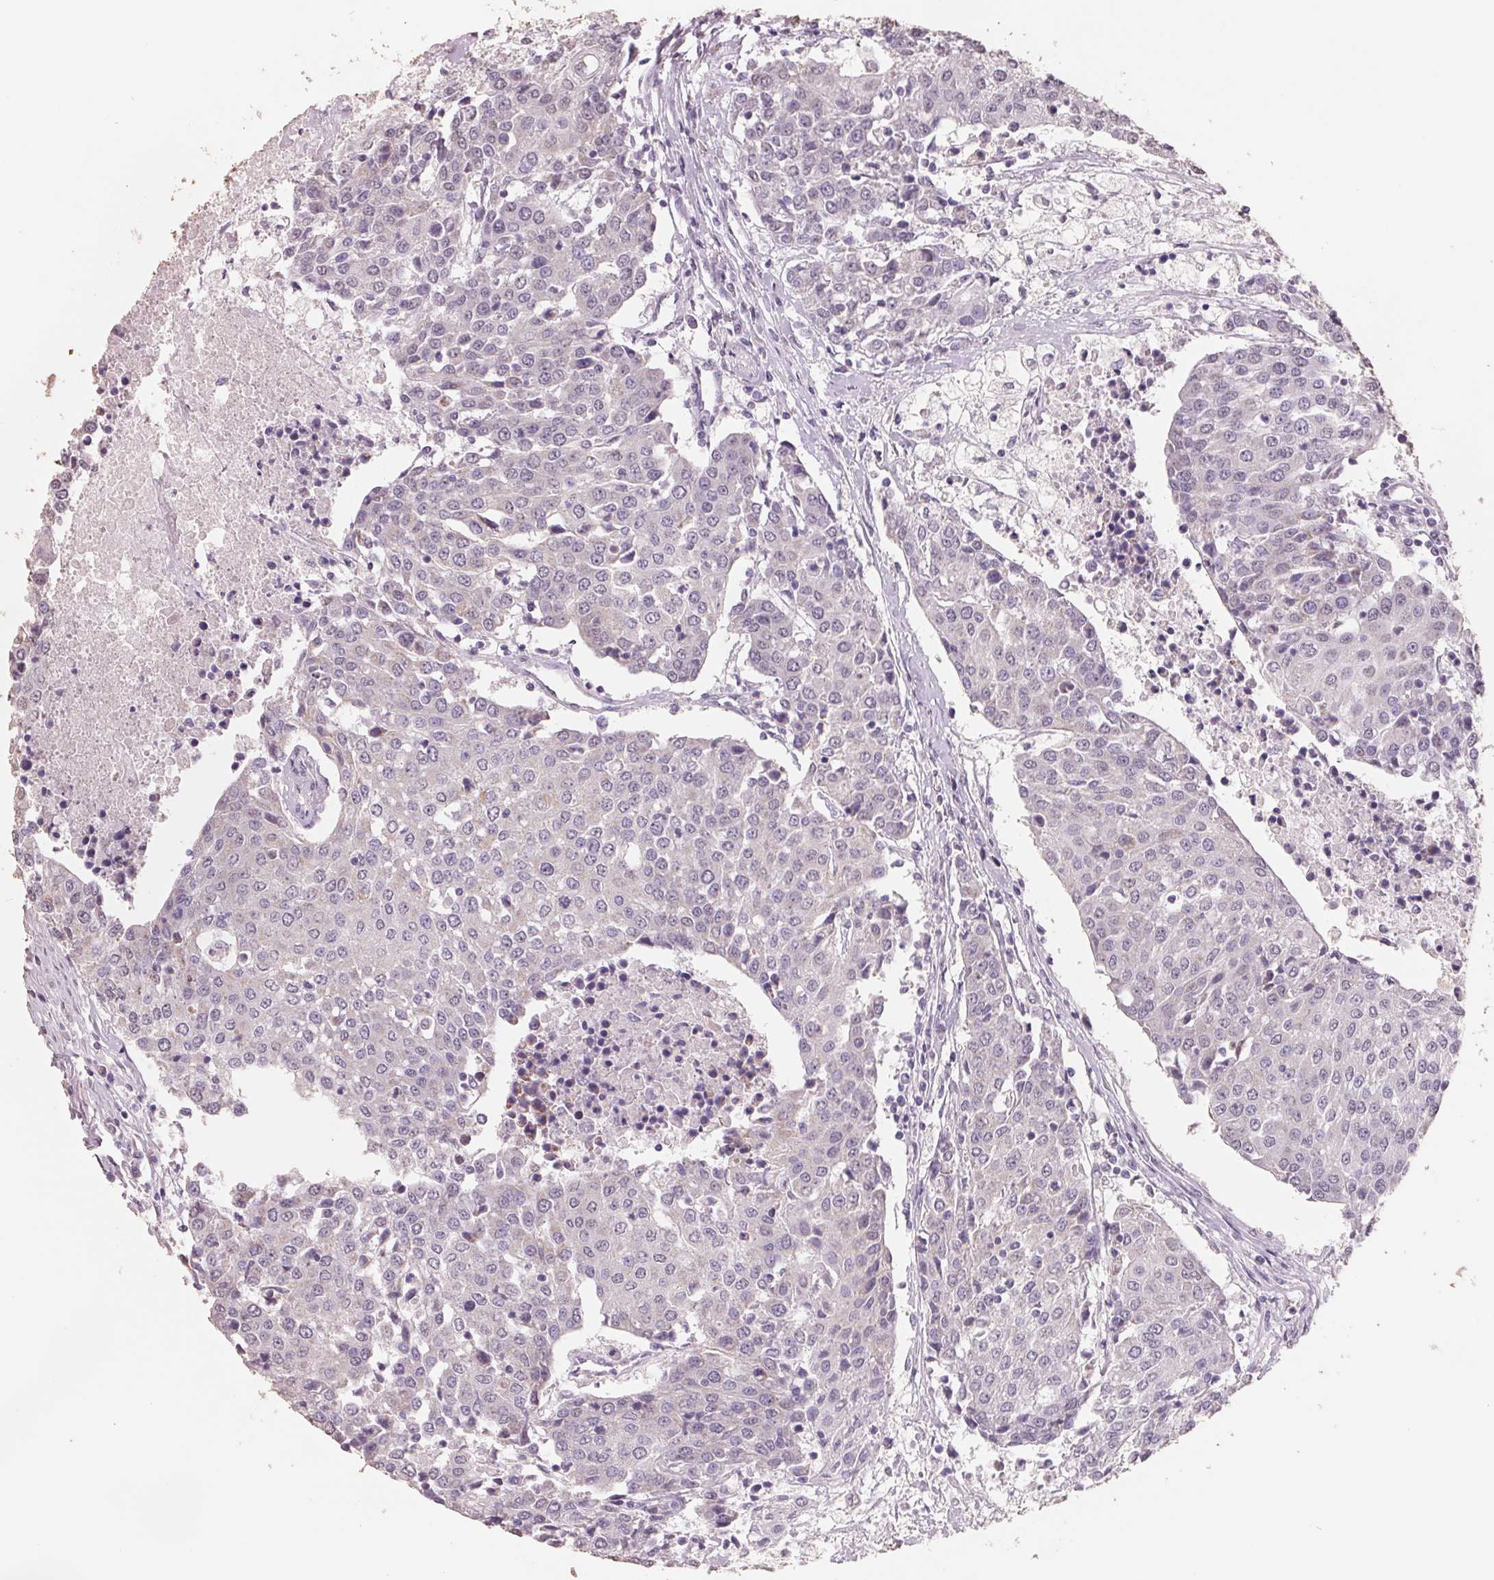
{"staining": {"intensity": "negative", "quantity": "none", "location": "none"}, "tissue": "urothelial cancer", "cell_type": "Tumor cells", "image_type": "cancer", "snomed": [{"axis": "morphology", "description": "Urothelial carcinoma, High grade"}, {"axis": "topography", "description": "Urinary bladder"}], "caption": "This is a image of immunohistochemistry staining of urothelial carcinoma (high-grade), which shows no positivity in tumor cells. The staining is performed using DAB brown chromogen with nuclei counter-stained in using hematoxylin.", "gene": "FTCD", "patient": {"sex": "female", "age": 85}}